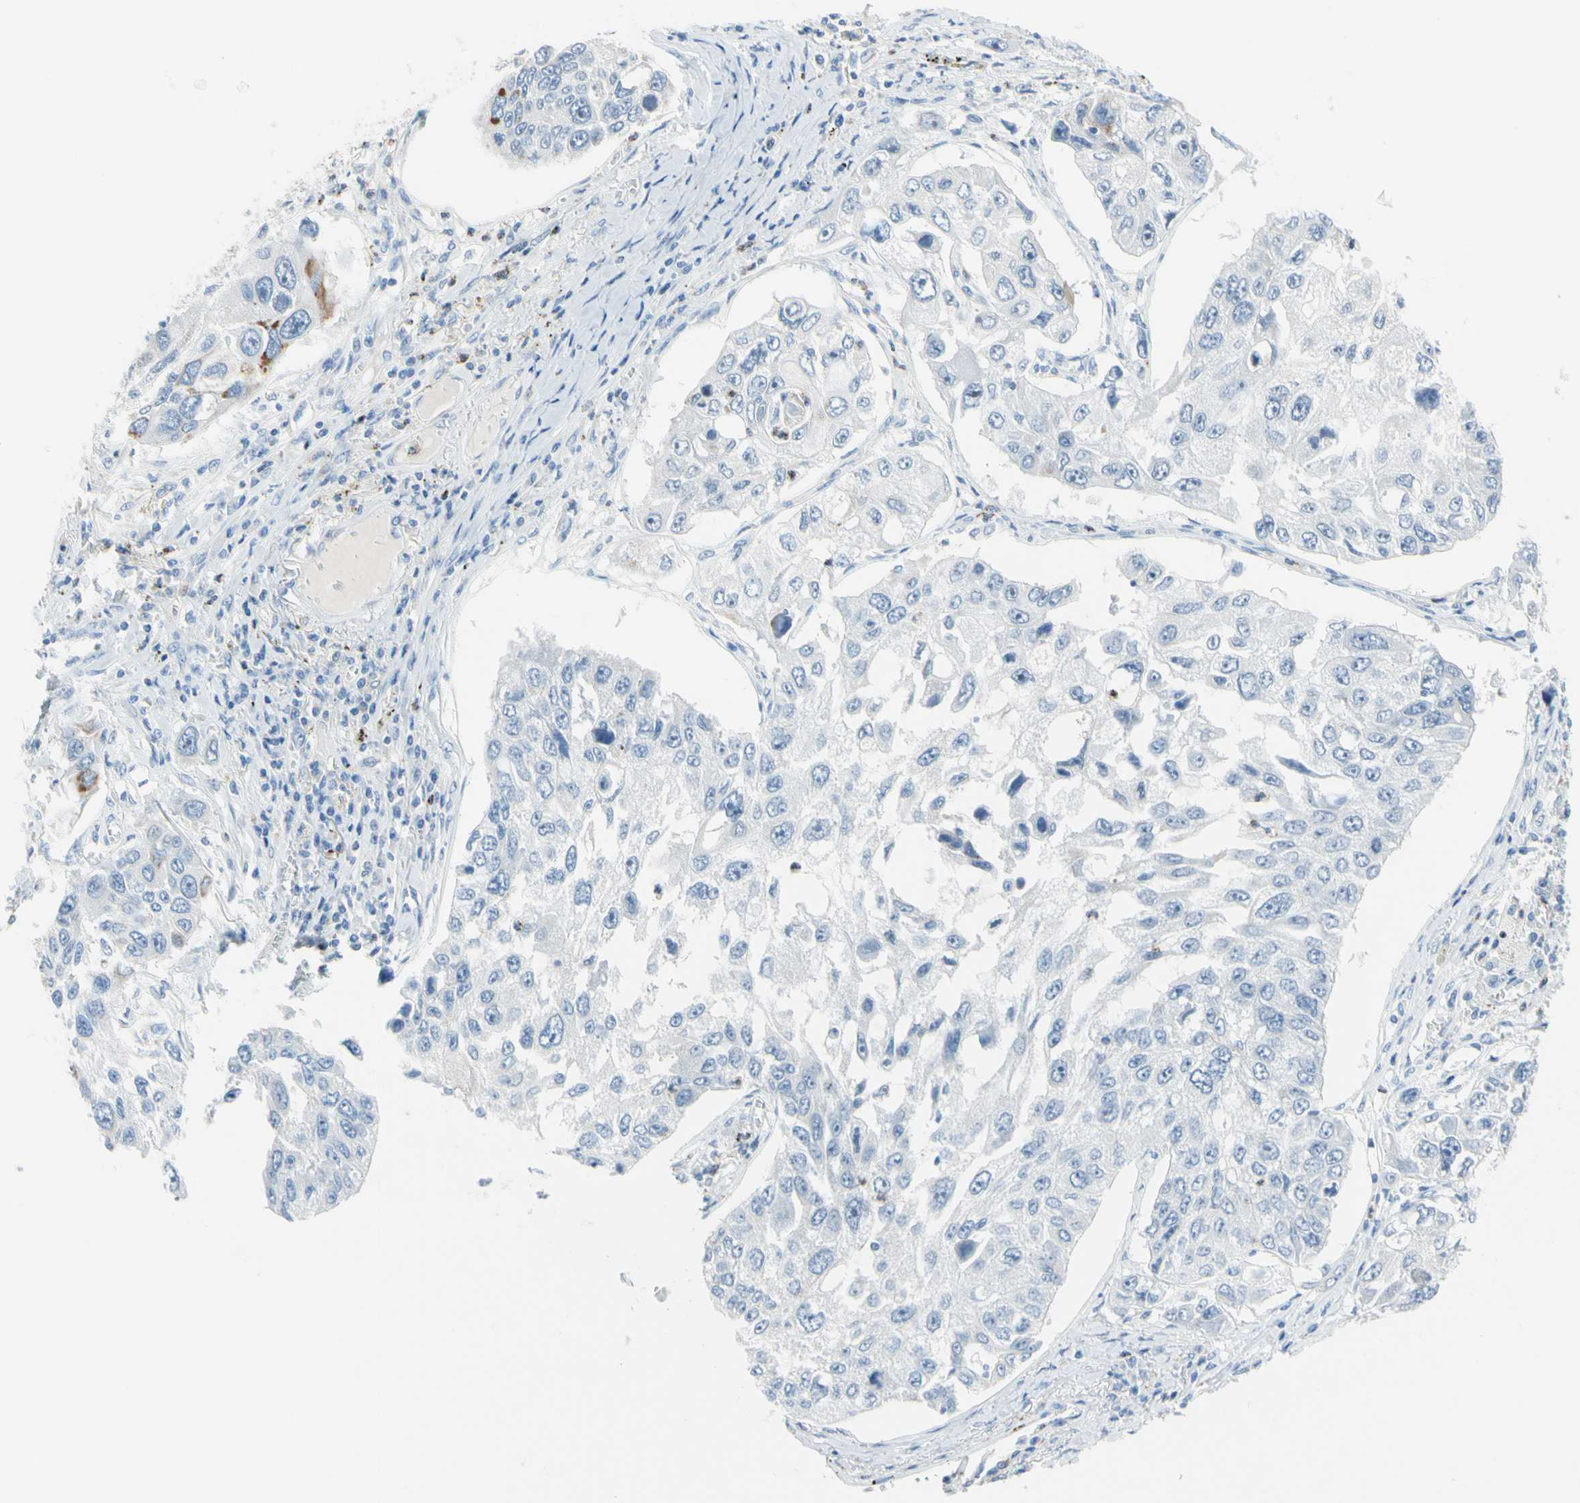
{"staining": {"intensity": "negative", "quantity": "none", "location": "none"}, "tissue": "lung cancer", "cell_type": "Tumor cells", "image_type": "cancer", "snomed": [{"axis": "morphology", "description": "Squamous cell carcinoma, NOS"}, {"axis": "topography", "description": "Lung"}], "caption": "An image of human squamous cell carcinoma (lung) is negative for staining in tumor cells.", "gene": "CYSLTR1", "patient": {"sex": "male", "age": 71}}